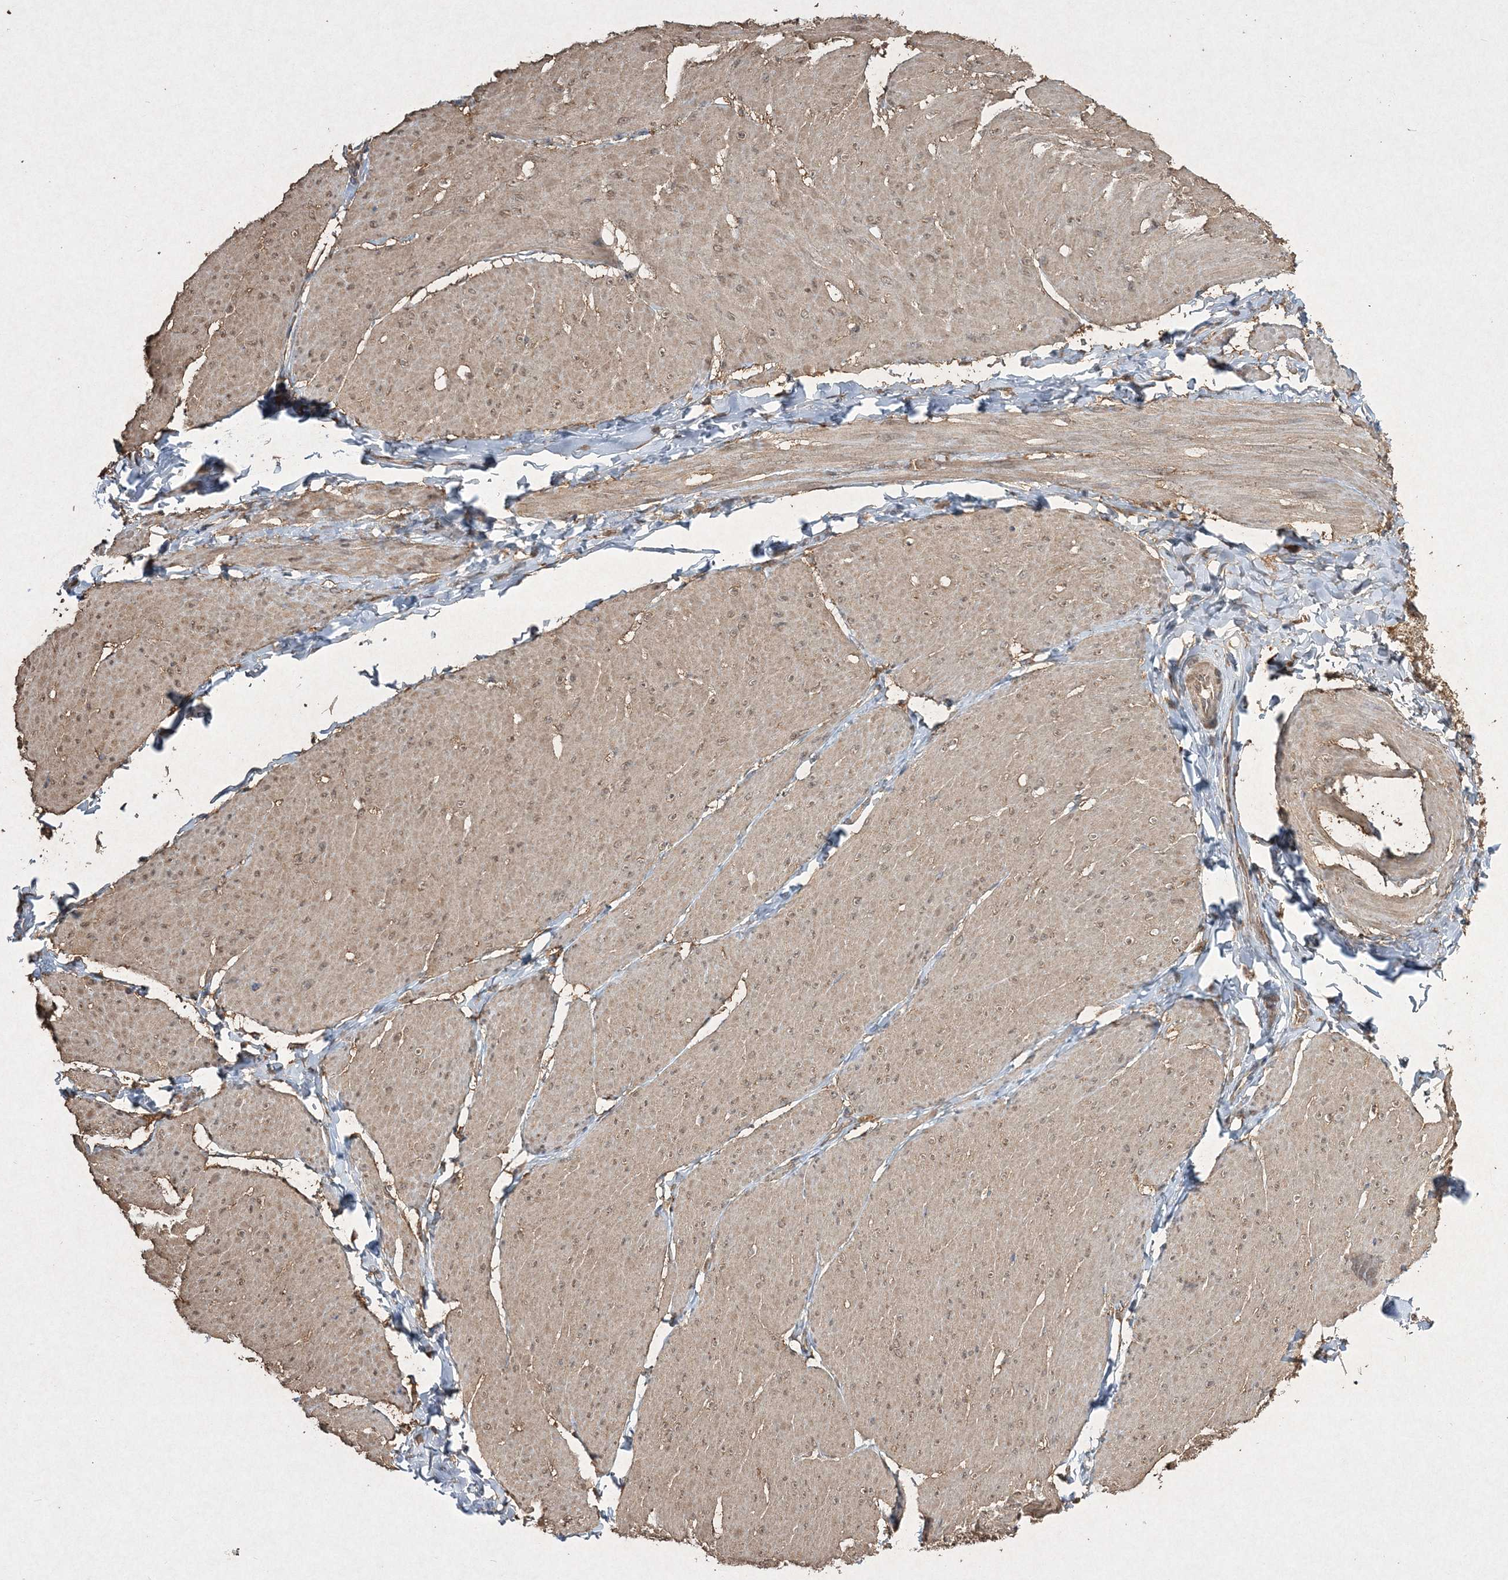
{"staining": {"intensity": "moderate", "quantity": "<25%", "location": "cytoplasmic/membranous"}, "tissue": "smooth muscle", "cell_type": "Smooth muscle cells", "image_type": "normal", "snomed": [{"axis": "morphology", "description": "Urothelial carcinoma, High grade"}, {"axis": "topography", "description": "Urinary bladder"}], "caption": "Protein analysis of benign smooth muscle exhibits moderate cytoplasmic/membranous positivity in approximately <25% of smooth muscle cells.", "gene": "GRSF1", "patient": {"sex": "male", "age": 46}}